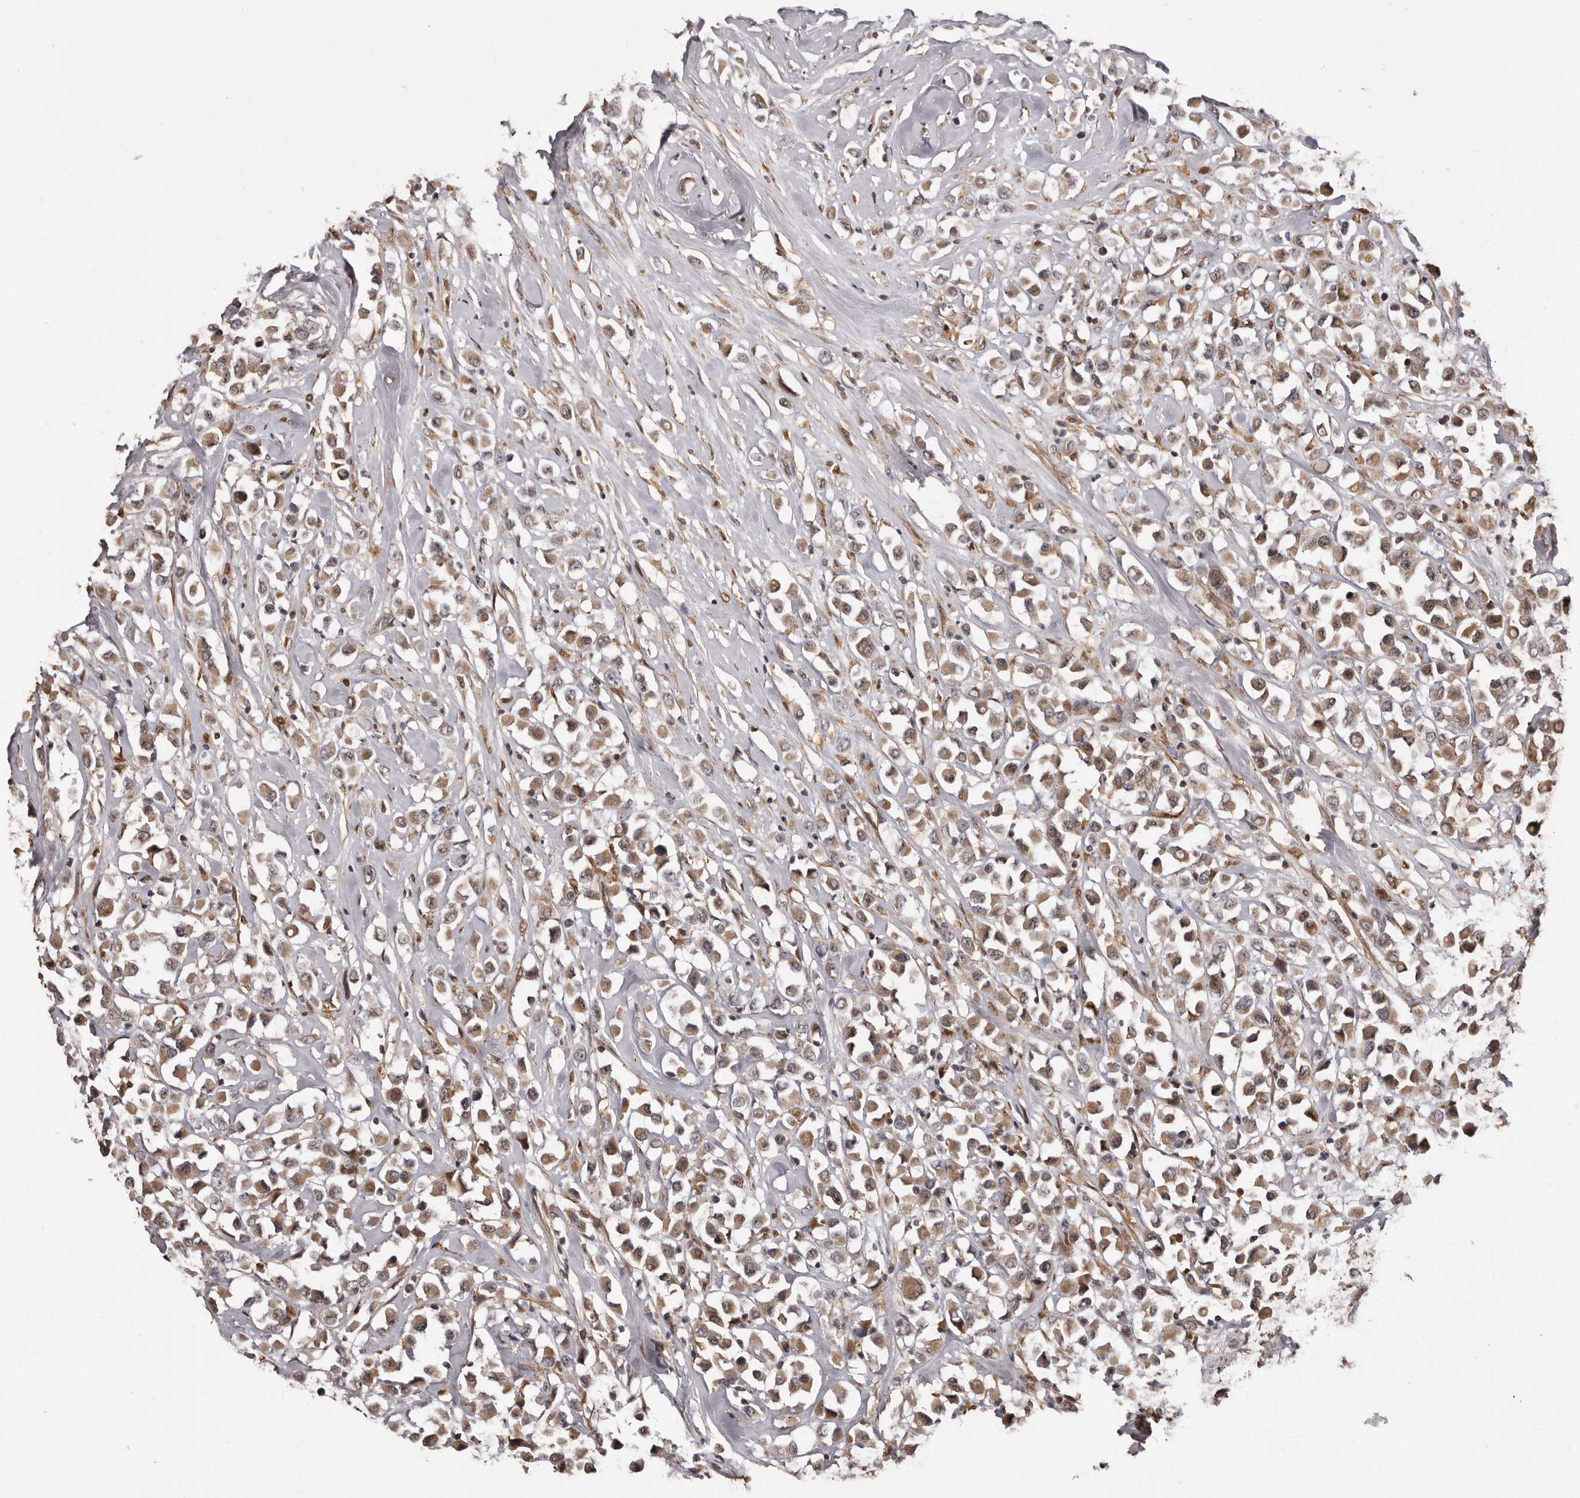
{"staining": {"intensity": "moderate", "quantity": ">75%", "location": "cytoplasmic/membranous"}, "tissue": "breast cancer", "cell_type": "Tumor cells", "image_type": "cancer", "snomed": [{"axis": "morphology", "description": "Duct carcinoma"}, {"axis": "topography", "description": "Breast"}], "caption": "Protein analysis of infiltrating ductal carcinoma (breast) tissue exhibits moderate cytoplasmic/membranous staining in about >75% of tumor cells.", "gene": "ZCCHC7", "patient": {"sex": "female", "age": 61}}